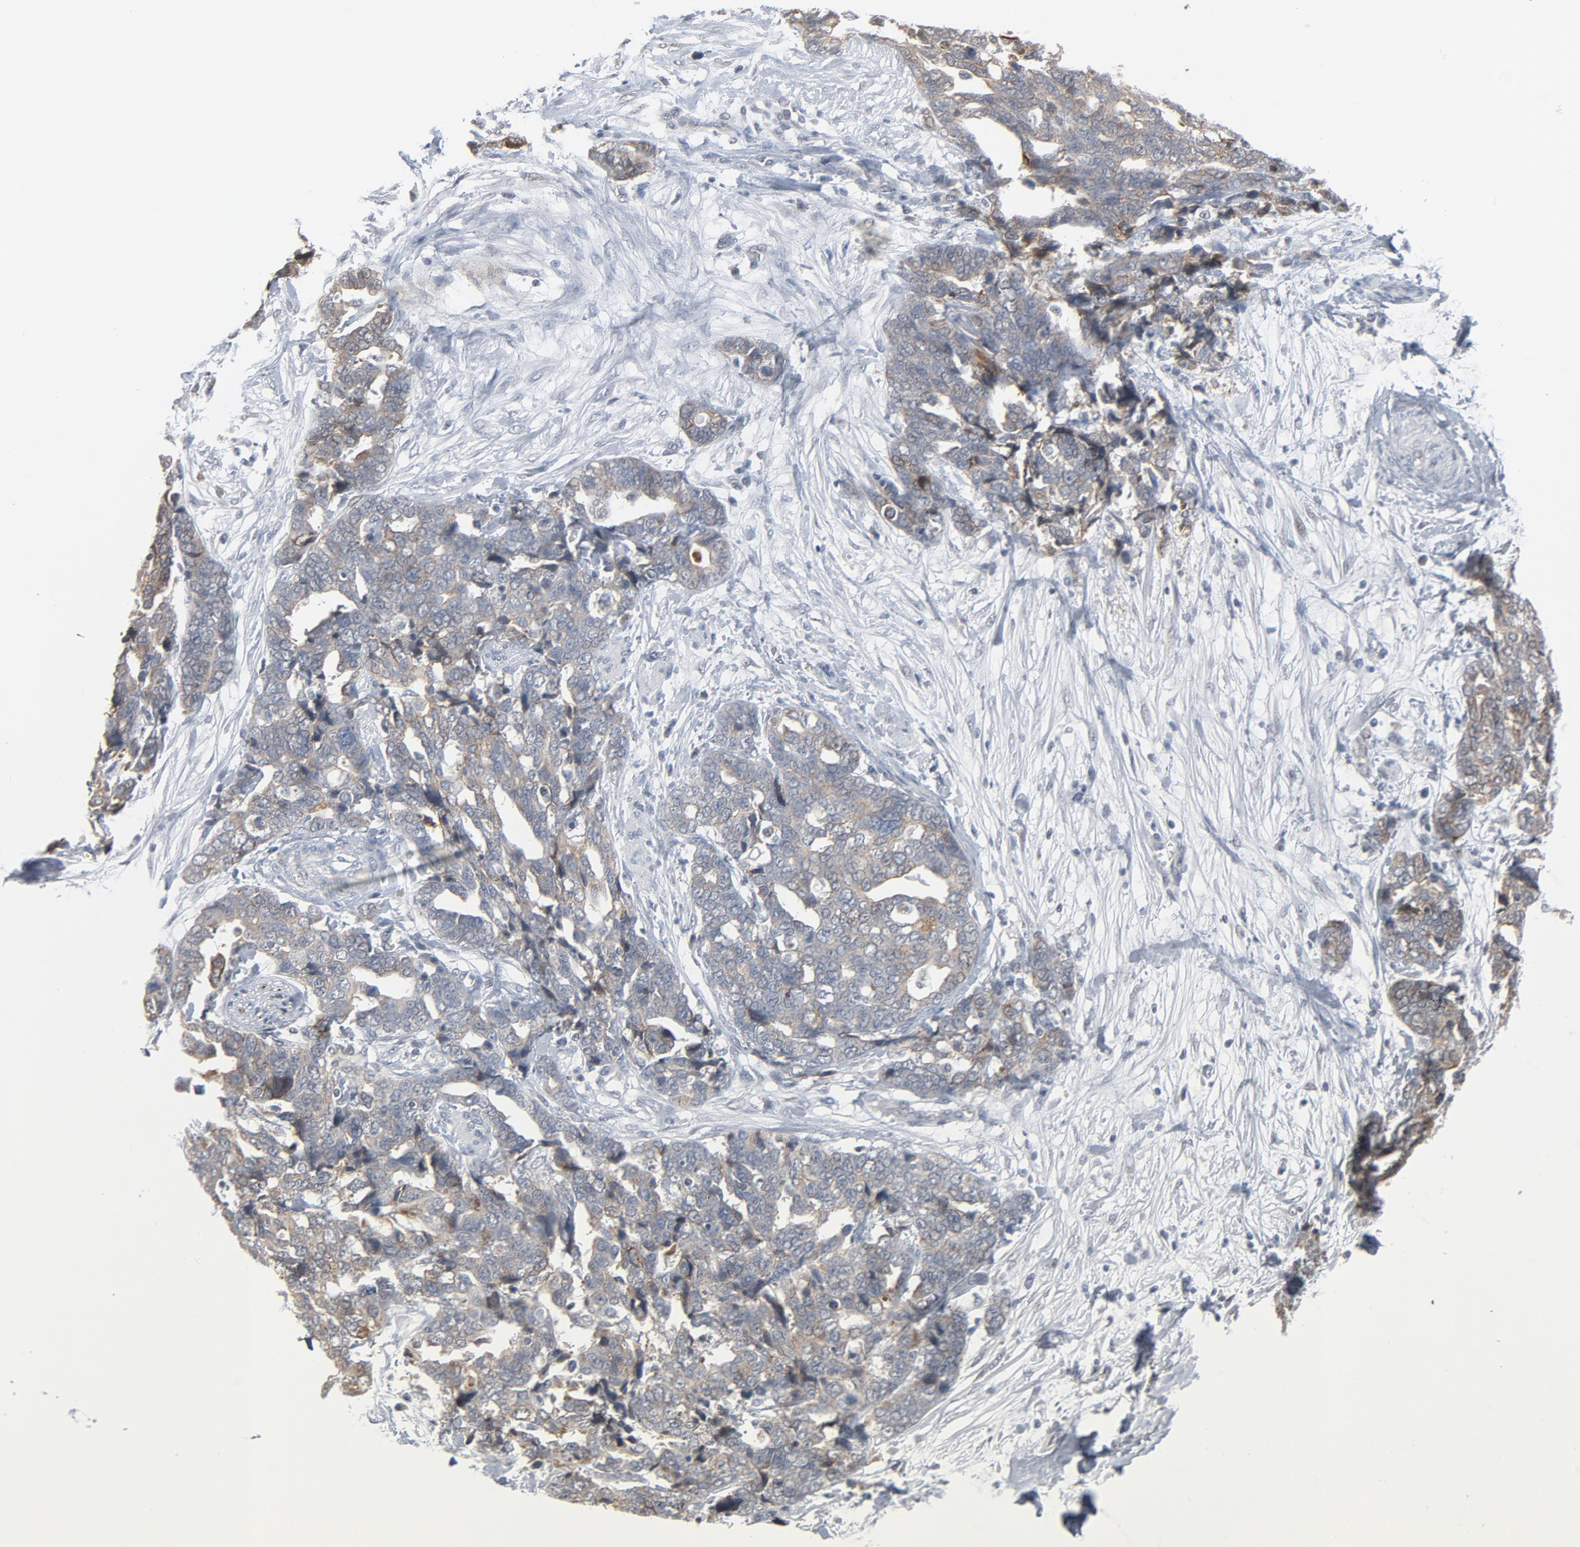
{"staining": {"intensity": "weak", "quantity": "25%-75%", "location": "cytoplasmic/membranous"}, "tissue": "ovarian cancer", "cell_type": "Tumor cells", "image_type": "cancer", "snomed": [{"axis": "morphology", "description": "Normal tissue, NOS"}, {"axis": "morphology", "description": "Cystadenocarcinoma, serous, NOS"}, {"axis": "topography", "description": "Fallopian tube"}, {"axis": "topography", "description": "Ovary"}], "caption": "This micrograph shows serous cystadenocarcinoma (ovarian) stained with immunohistochemistry (IHC) to label a protein in brown. The cytoplasmic/membranous of tumor cells show weak positivity for the protein. Nuclei are counter-stained blue.", "gene": "ITPR3", "patient": {"sex": "female", "age": 56}}